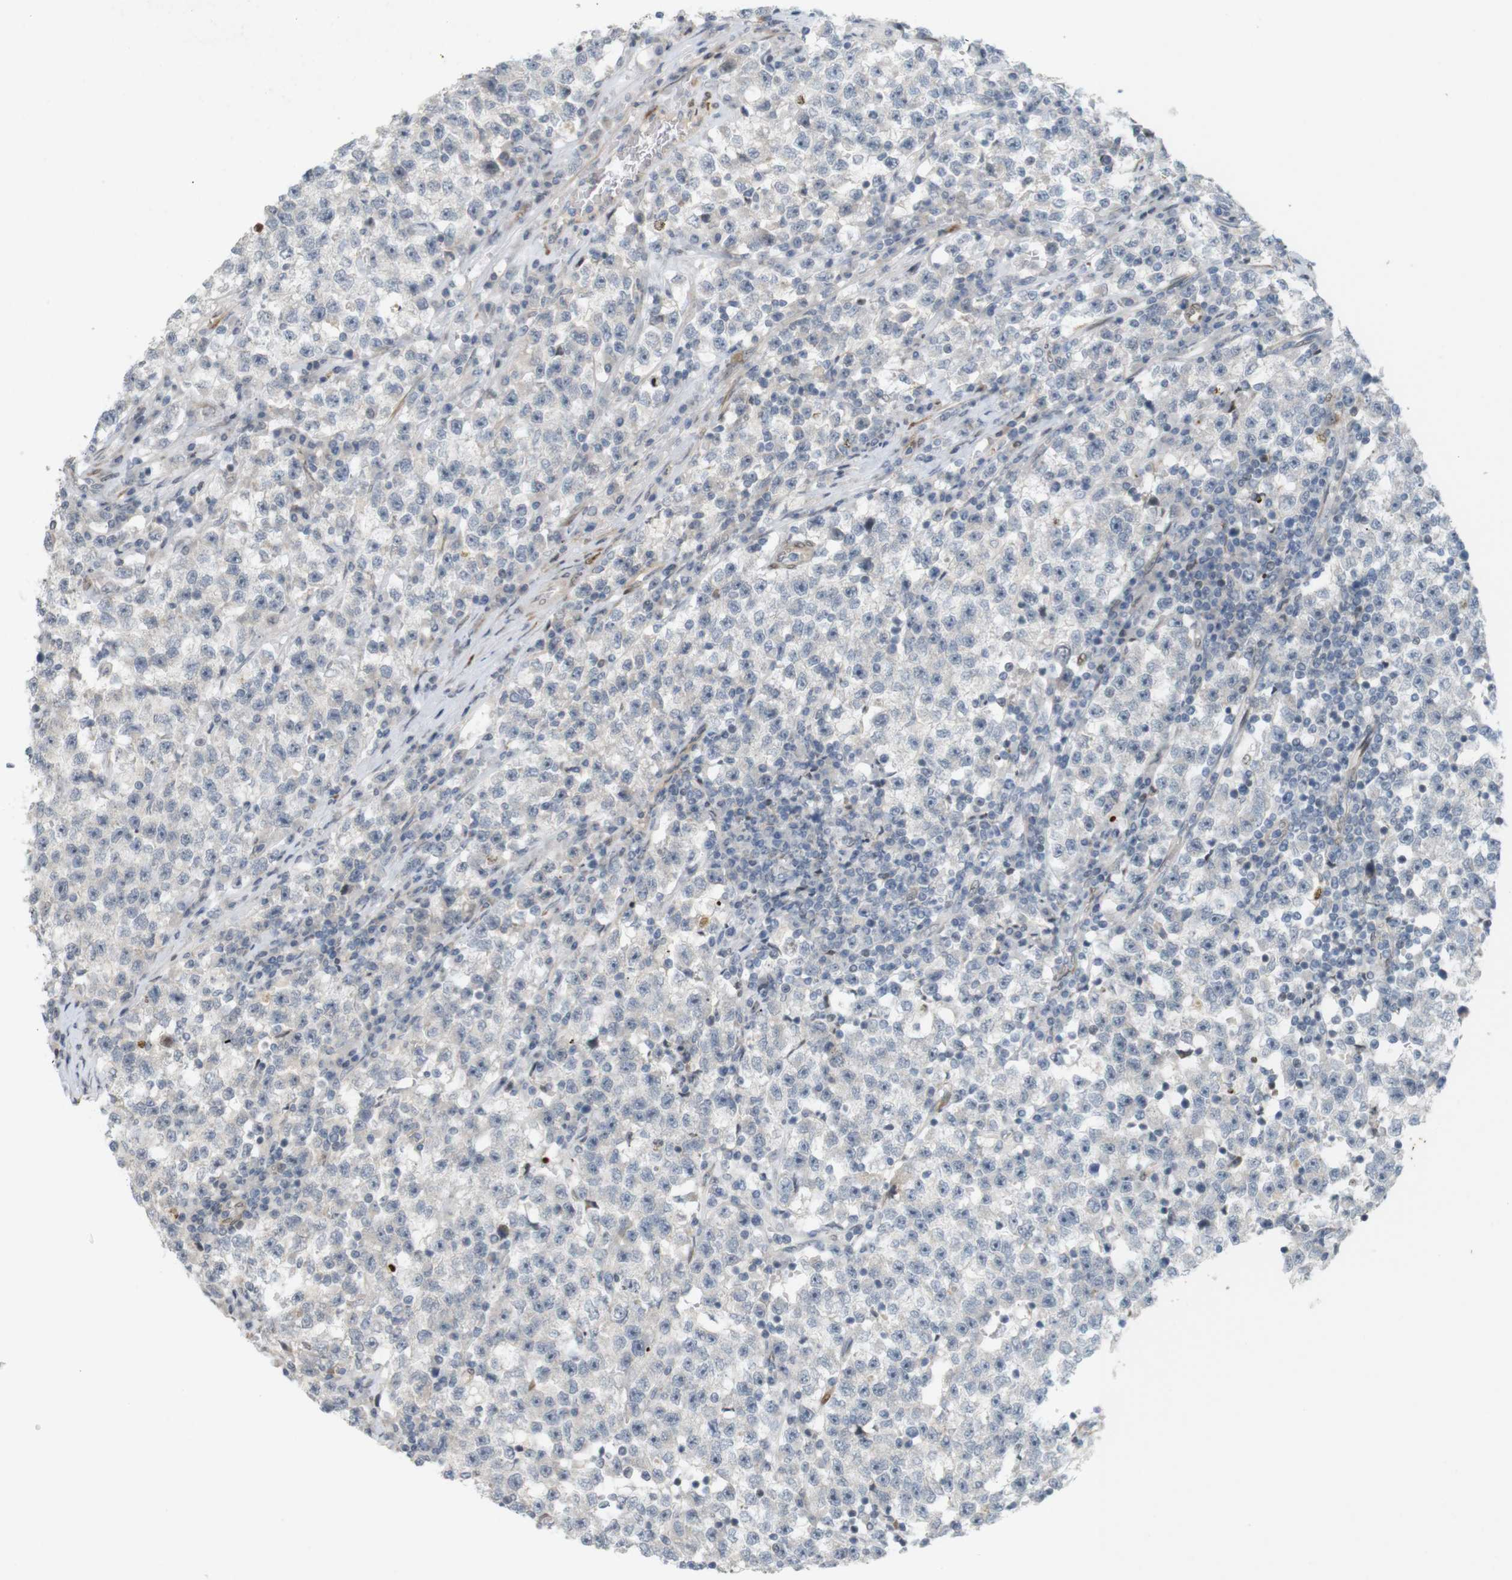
{"staining": {"intensity": "negative", "quantity": "none", "location": "none"}, "tissue": "testis cancer", "cell_type": "Tumor cells", "image_type": "cancer", "snomed": [{"axis": "morphology", "description": "Seminoma, NOS"}, {"axis": "topography", "description": "Testis"}], "caption": "Immunohistochemistry (IHC) histopathology image of neoplastic tissue: testis cancer stained with DAB (3,3'-diaminobenzidine) shows no significant protein expression in tumor cells.", "gene": "PPP1R14A", "patient": {"sex": "male", "age": 22}}